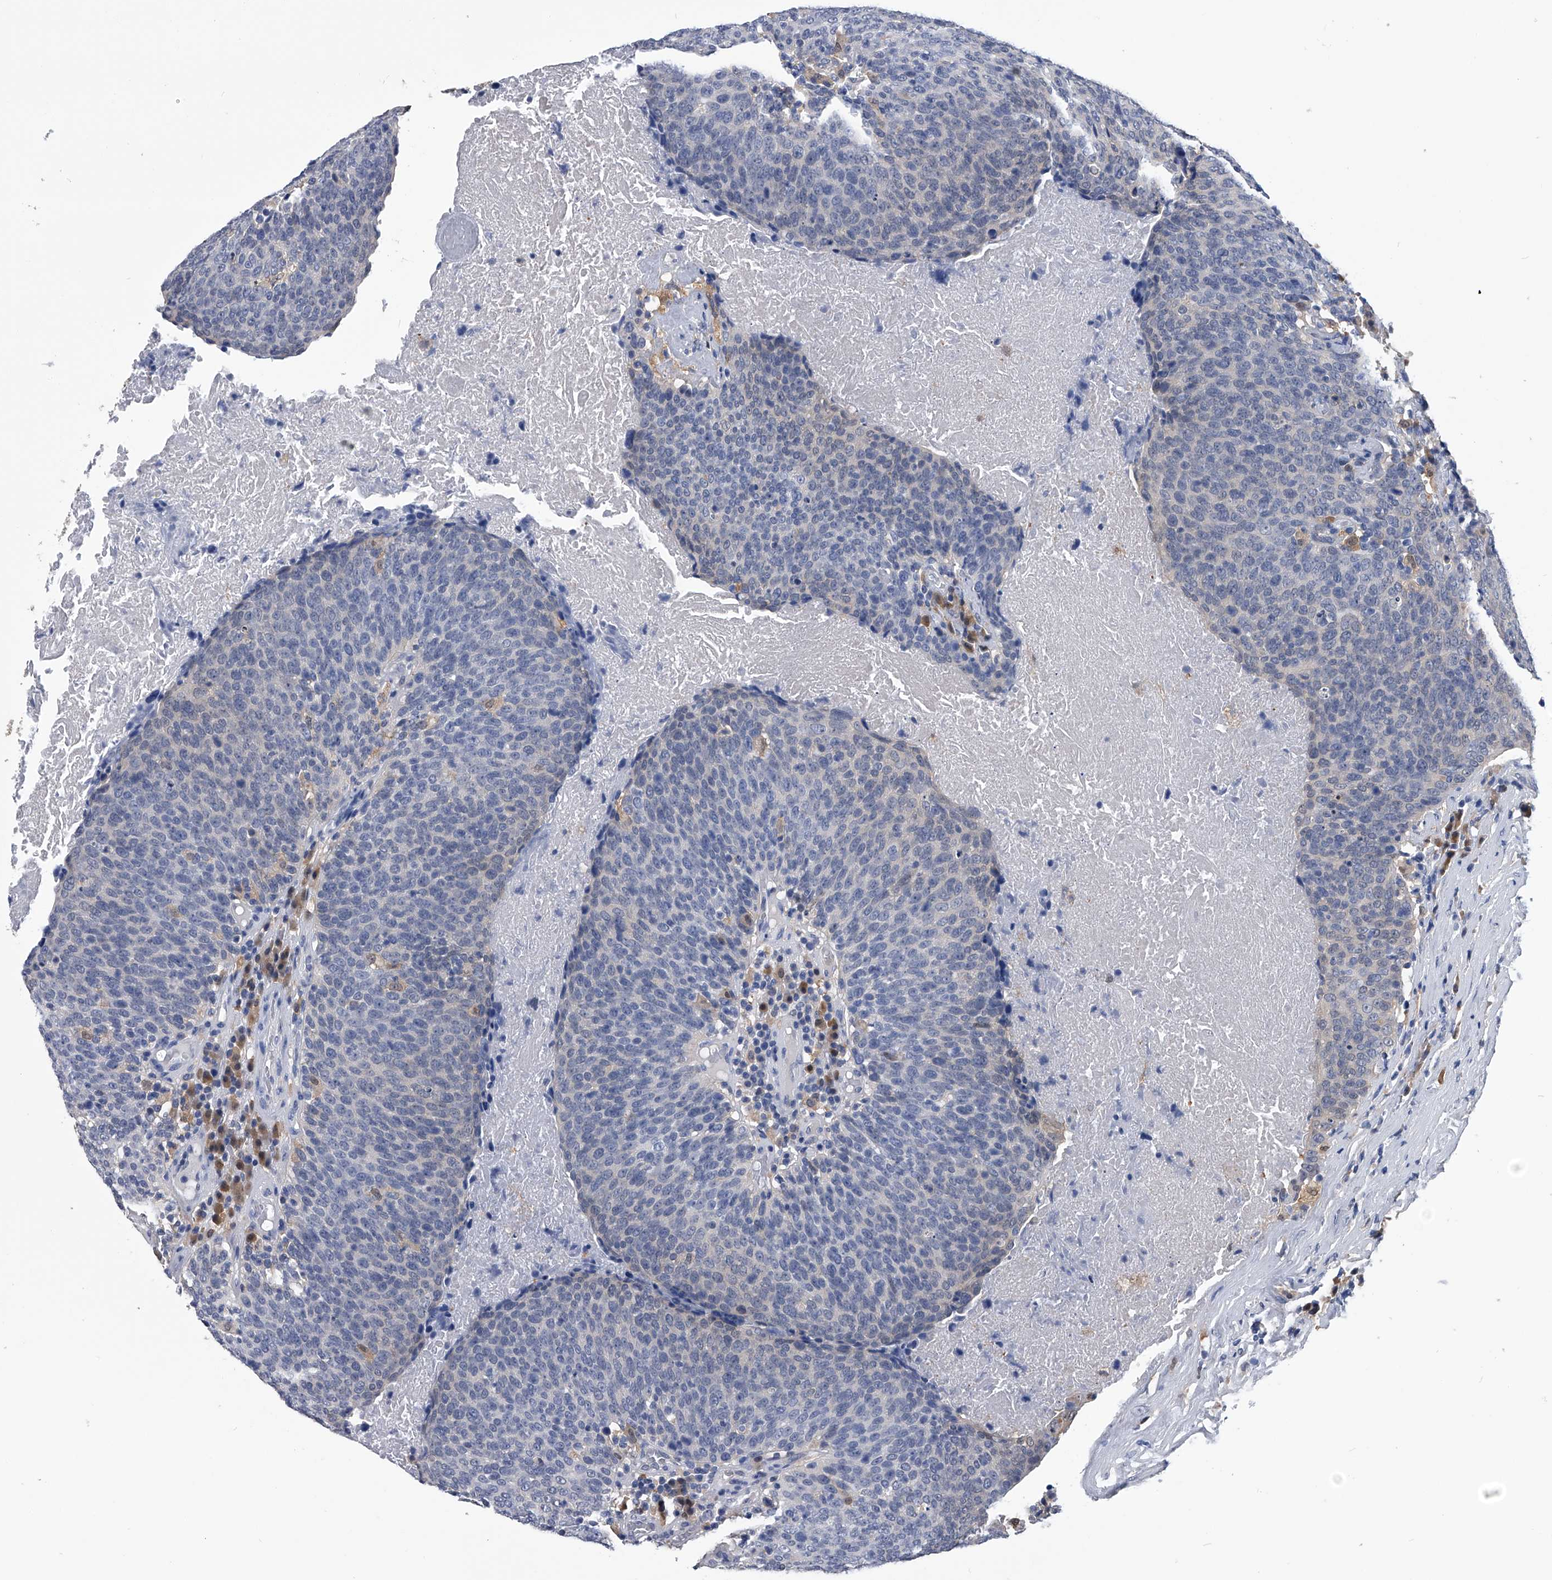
{"staining": {"intensity": "negative", "quantity": "none", "location": "none"}, "tissue": "head and neck cancer", "cell_type": "Tumor cells", "image_type": "cancer", "snomed": [{"axis": "morphology", "description": "Squamous cell carcinoma, NOS"}, {"axis": "morphology", "description": "Squamous cell carcinoma, metastatic, NOS"}, {"axis": "topography", "description": "Lymph node"}, {"axis": "topography", "description": "Head-Neck"}], "caption": "Human head and neck cancer (squamous cell carcinoma) stained for a protein using immunohistochemistry (IHC) exhibits no positivity in tumor cells.", "gene": "PDXK", "patient": {"sex": "male", "age": 62}}